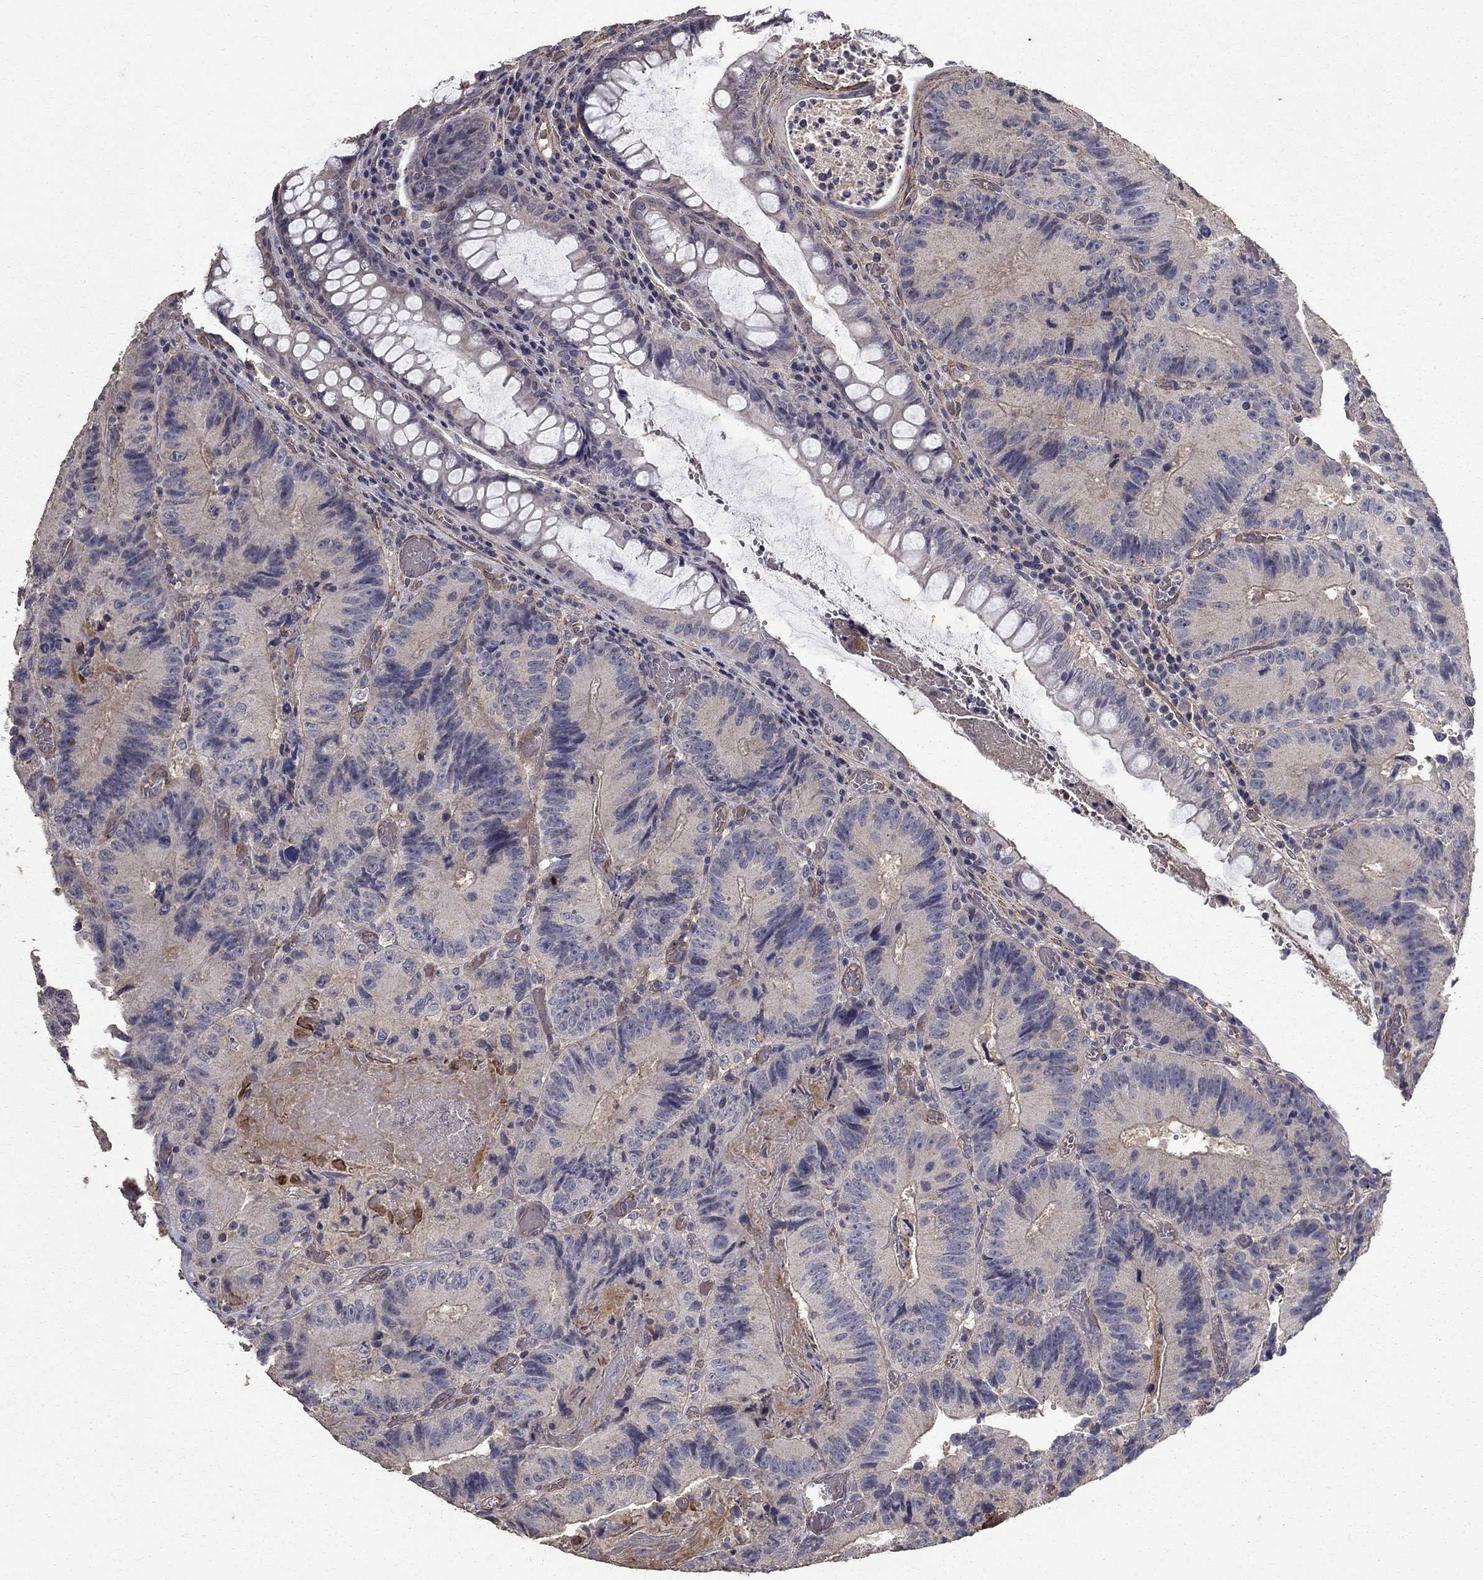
{"staining": {"intensity": "negative", "quantity": "none", "location": "none"}, "tissue": "colorectal cancer", "cell_type": "Tumor cells", "image_type": "cancer", "snomed": [{"axis": "morphology", "description": "Adenocarcinoma, NOS"}, {"axis": "topography", "description": "Colon"}], "caption": "Tumor cells show no significant protein staining in colorectal cancer.", "gene": "MPP2", "patient": {"sex": "female", "age": 86}}